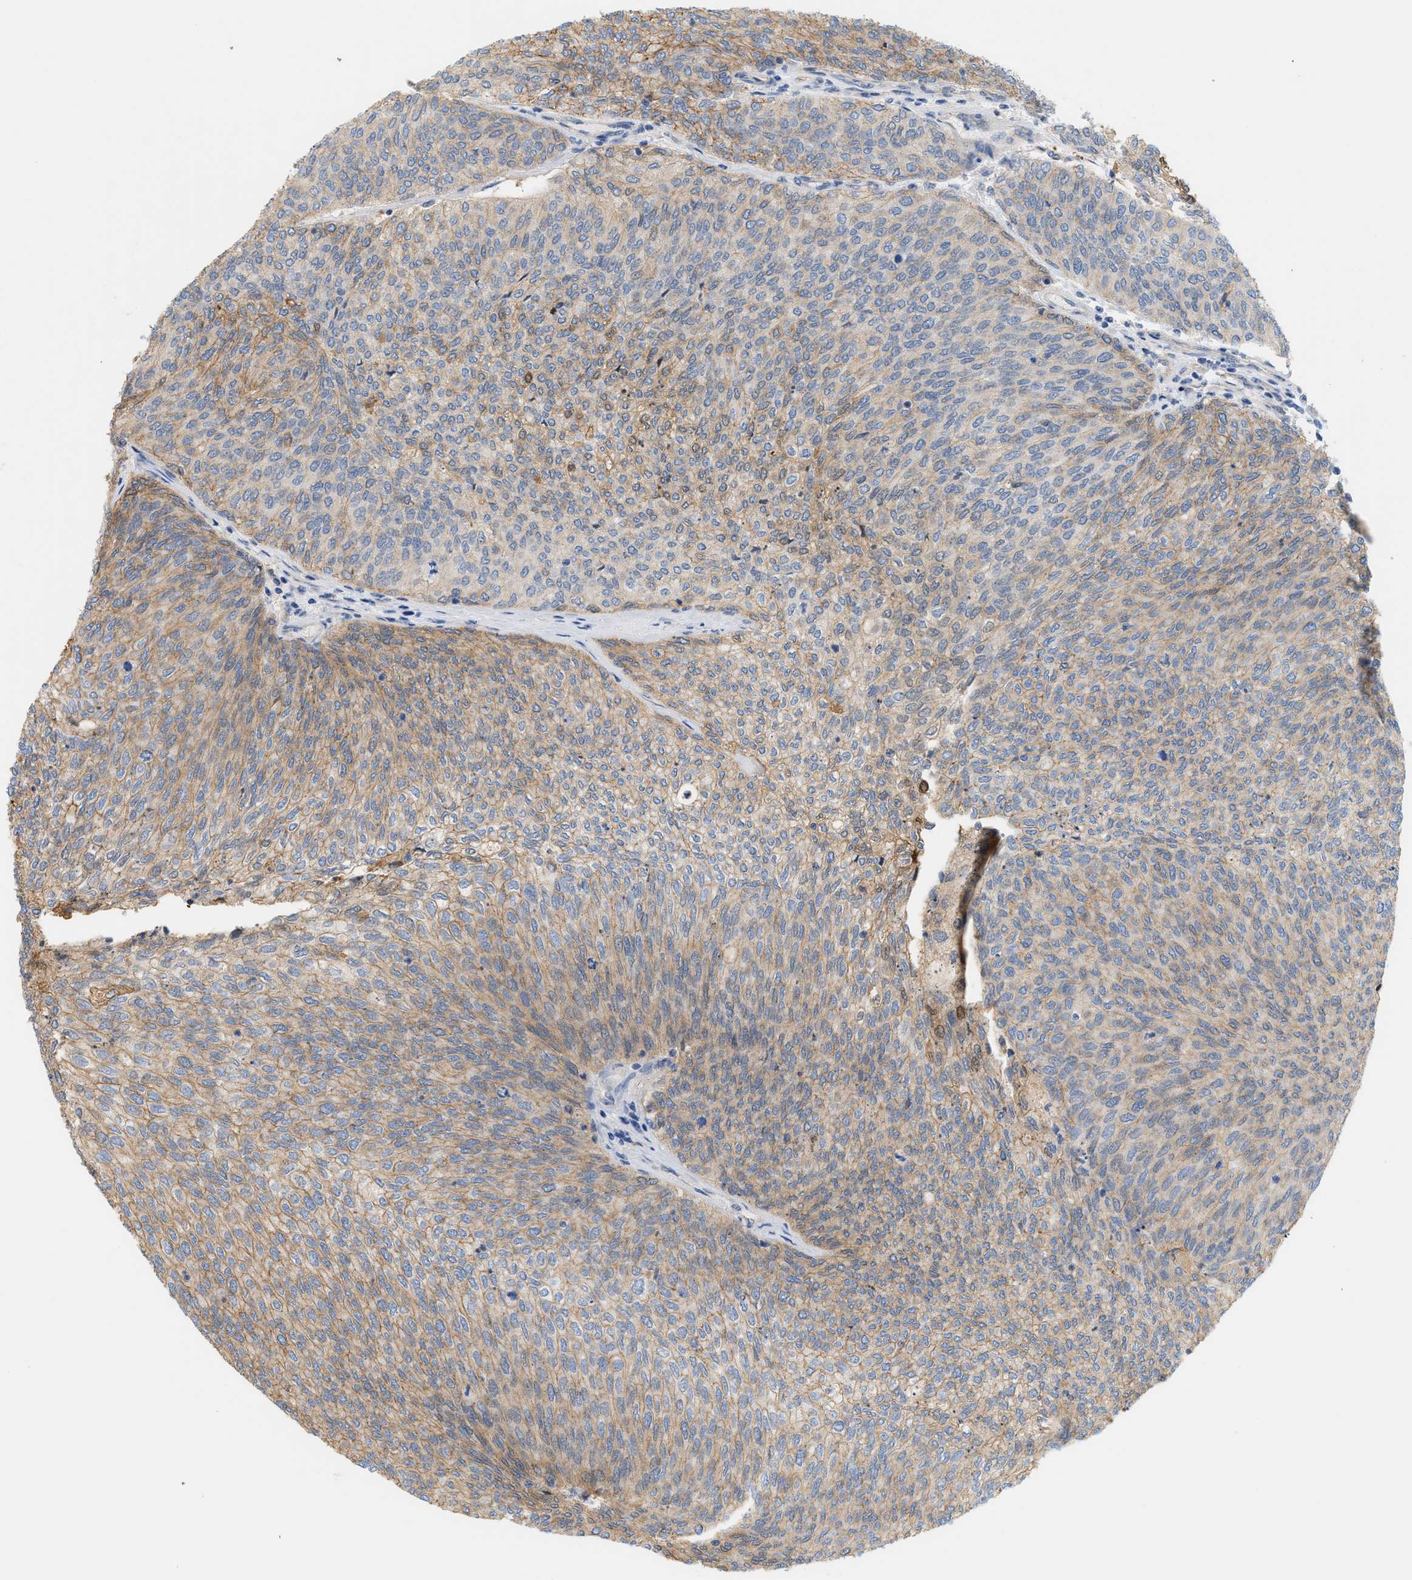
{"staining": {"intensity": "weak", "quantity": "<25%", "location": "cytoplasmic/membranous"}, "tissue": "urothelial cancer", "cell_type": "Tumor cells", "image_type": "cancer", "snomed": [{"axis": "morphology", "description": "Urothelial carcinoma, Low grade"}, {"axis": "topography", "description": "Urinary bladder"}], "caption": "A high-resolution histopathology image shows immunohistochemistry staining of urothelial cancer, which shows no significant positivity in tumor cells. The staining is performed using DAB brown chromogen with nuclei counter-stained in using hematoxylin.", "gene": "CTXN1", "patient": {"sex": "female", "age": 79}}